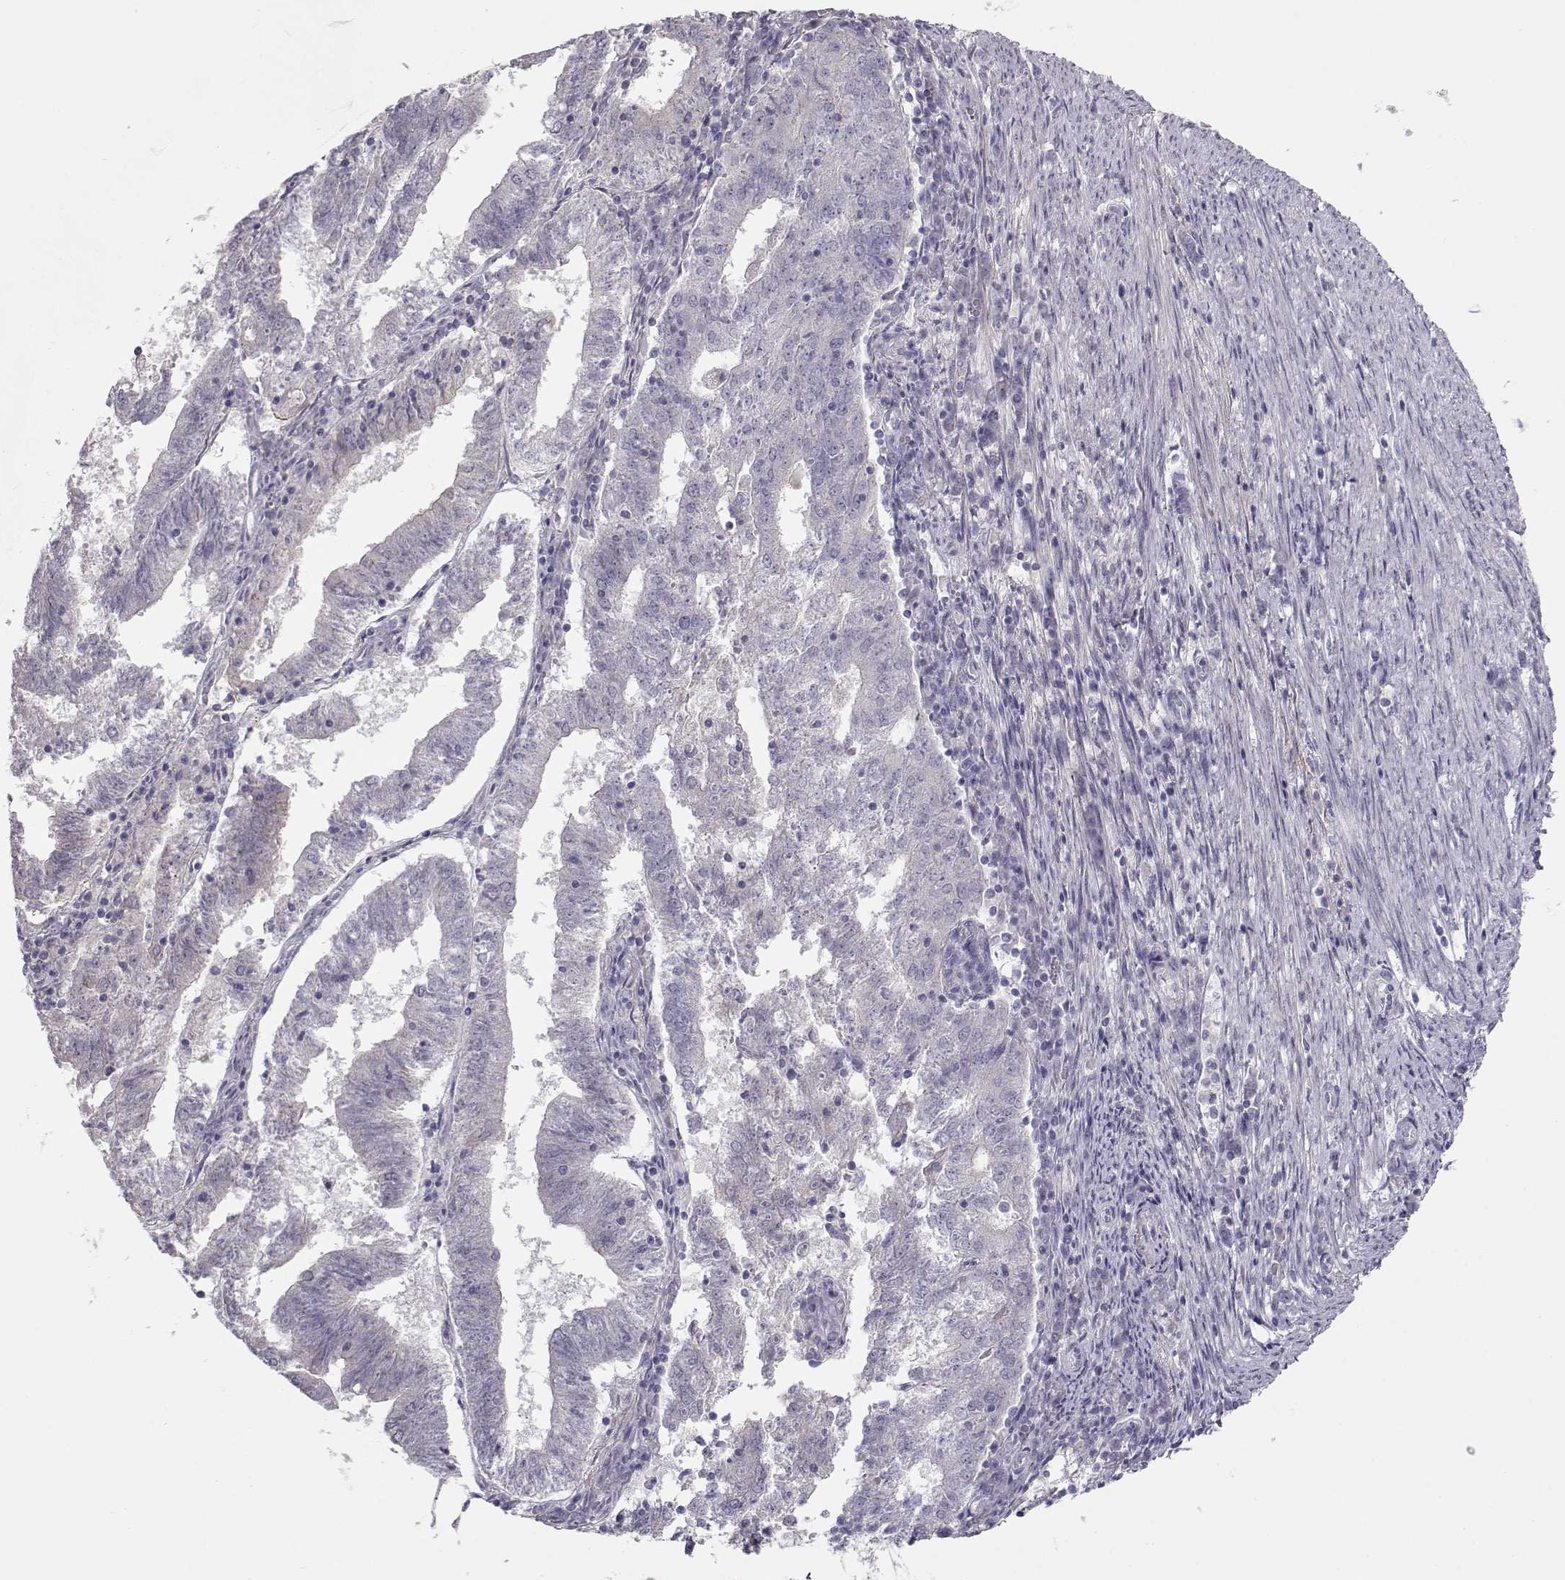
{"staining": {"intensity": "negative", "quantity": "none", "location": "none"}, "tissue": "endometrial cancer", "cell_type": "Tumor cells", "image_type": "cancer", "snomed": [{"axis": "morphology", "description": "Adenocarcinoma, NOS"}, {"axis": "topography", "description": "Endometrium"}], "caption": "Immunohistochemistry of adenocarcinoma (endometrial) demonstrates no positivity in tumor cells.", "gene": "GRK1", "patient": {"sex": "female", "age": 82}}